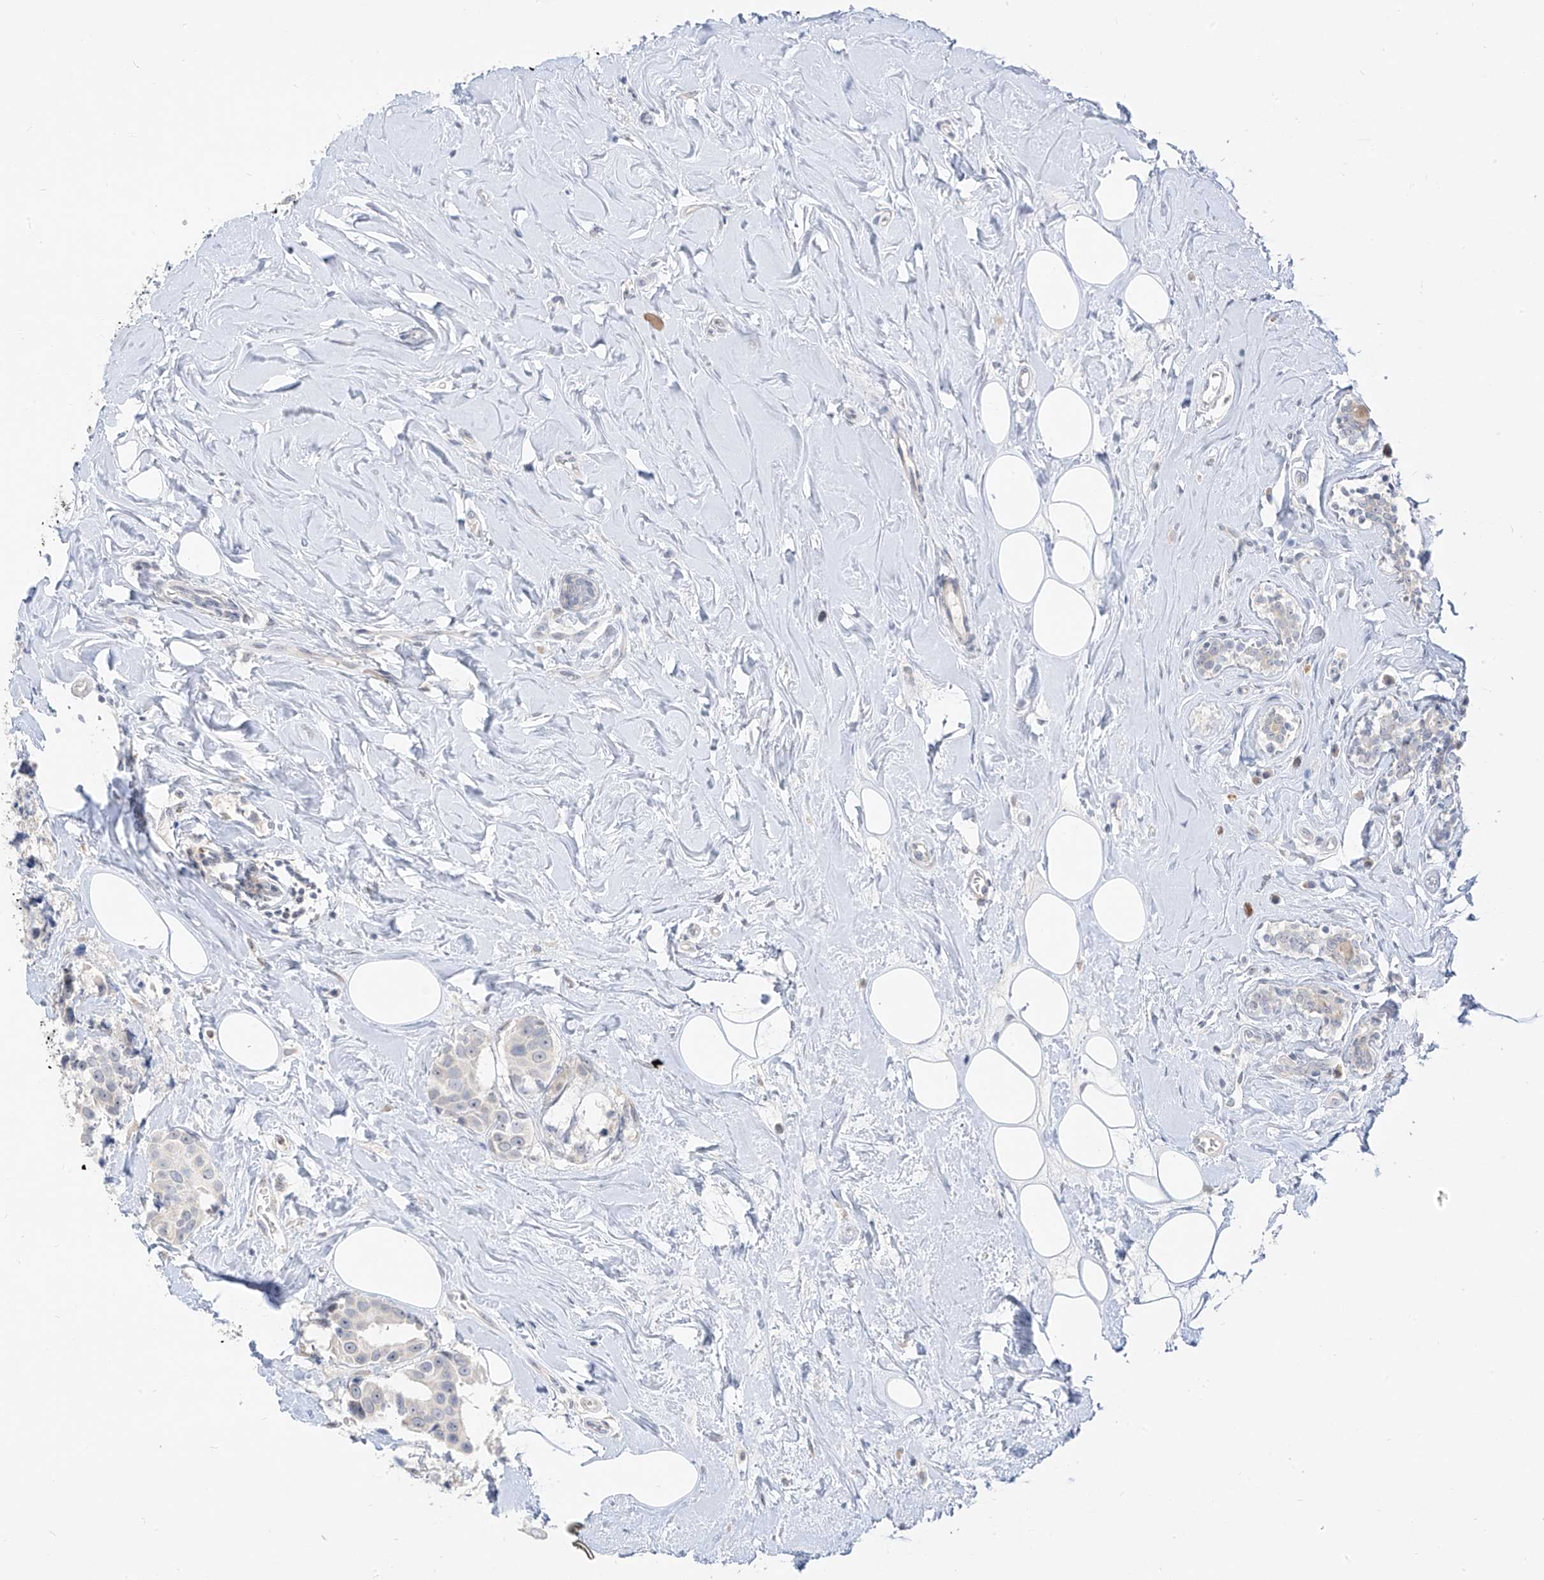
{"staining": {"intensity": "negative", "quantity": "none", "location": "none"}, "tissue": "breast cancer", "cell_type": "Tumor cells", "image_type": "cancer", "snomed": [{"axis": "morphology", "description": "Normal tissue, NOS"}, {"axis": "morphology", "description": "Duct carcinoma"}, {"axis": "topography", "description": "Breast"}], "caption": "High magnification brightfield microscopy of infiltrating ductal carcinoma (breast) stained with DAB (brown) and counterstained with hematoxylin (blue): tumor cells show no significant positivity.", "gene": "C2orf42", "patient": {"sex": "female", "age": 39}}